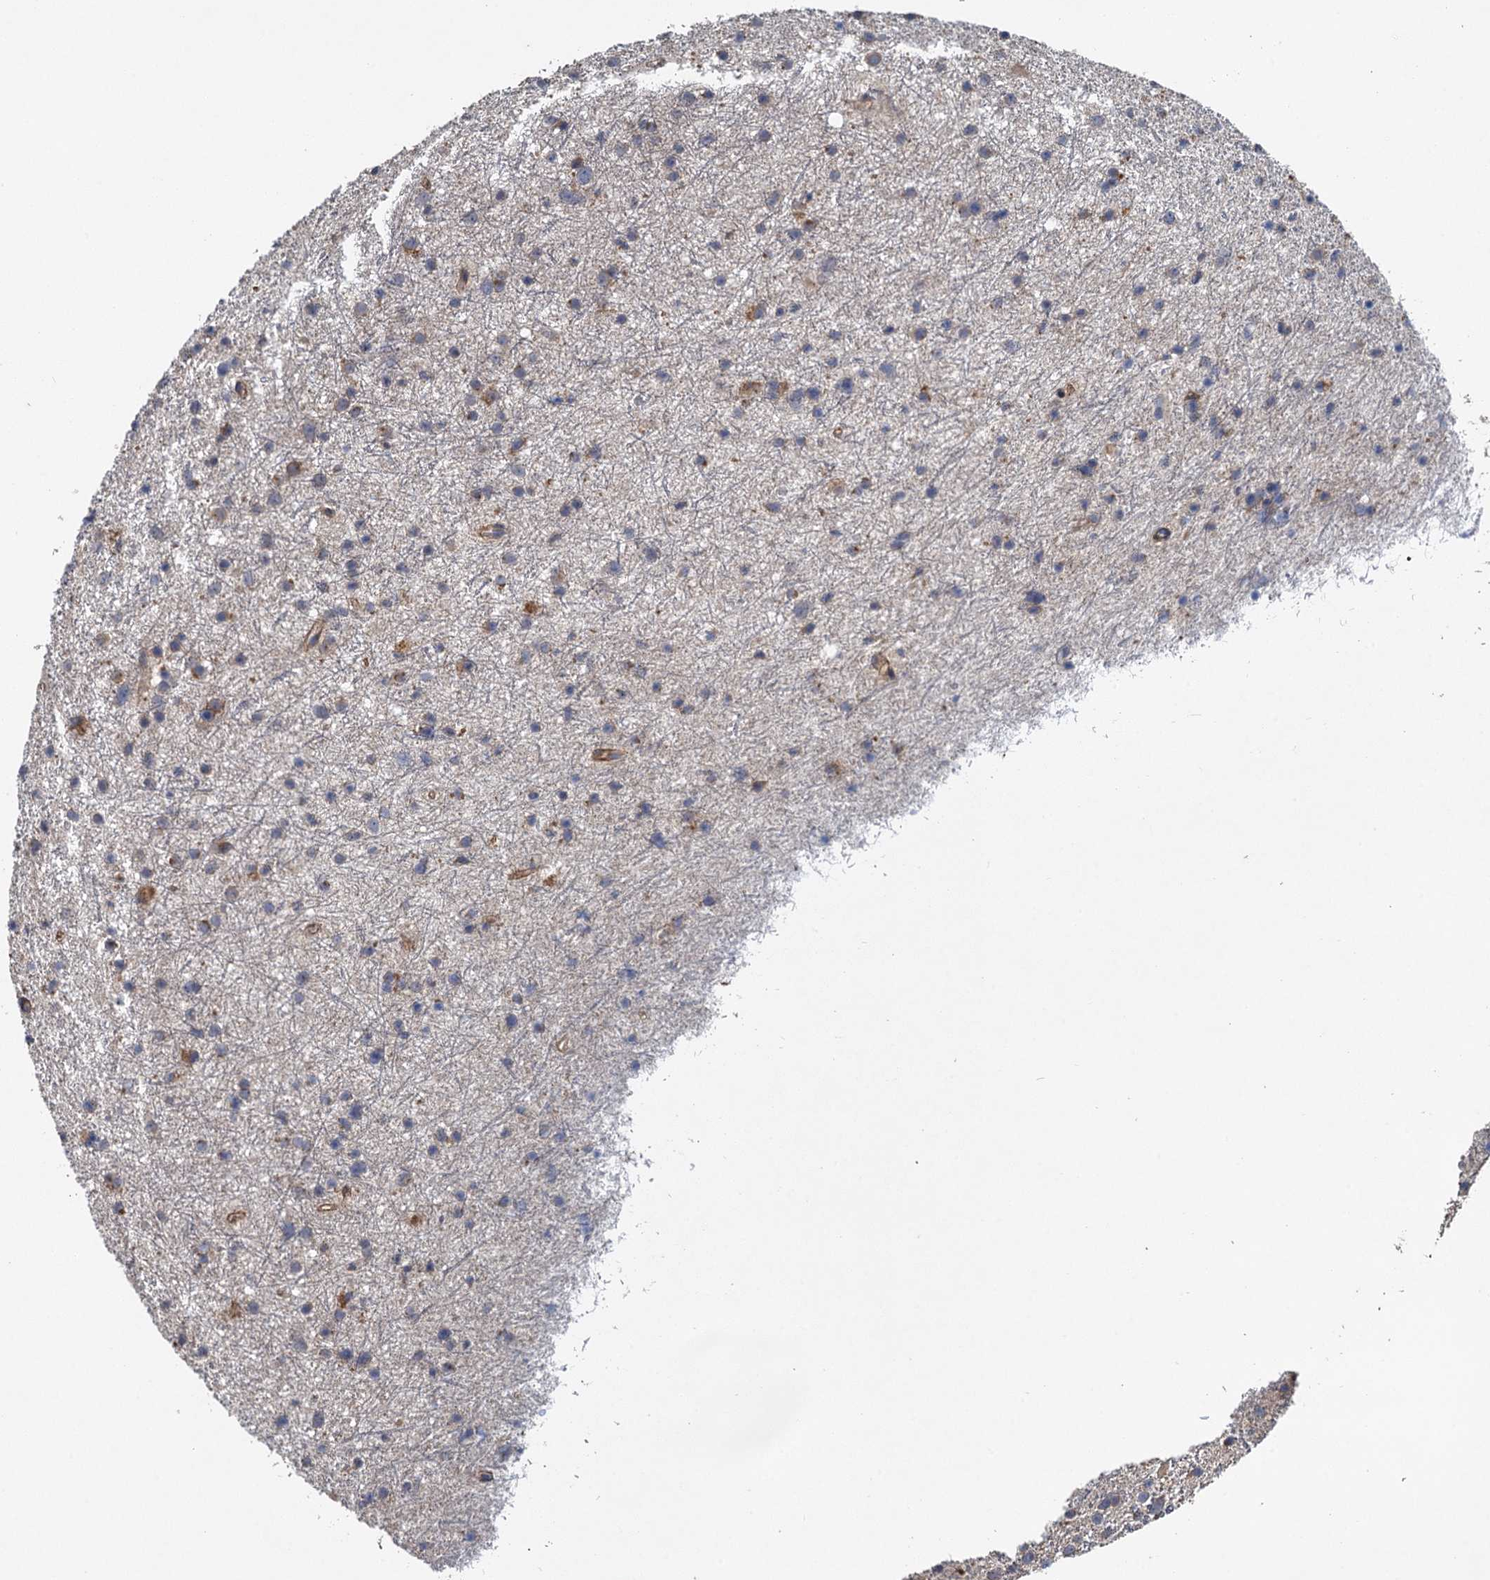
{"staining": {"intensity": "moderate", "quantity": "<25%", "location": "cytoplasmic/membranous"}, "tissue": "glioma", "cell_type": "Tumor cells", "image_type": "cancer", "snomed": [{"axis": "morphology", "description": "Glioma, malignant, Low grade"}, {"axis": "topography", "description": "Cerebral cortex"}], "caption": "IHC staining of glioma, which demonstrates low levels of moderate cytoplasmic/membranous expression in approximately <25% of tumor cells indicating moderate cytoplasmic/membranous protein positivity. The staining was performed using DAB (brown) for protein detection and nuclei were counterstained in hematoxylin (blue).", "gene": "MEAK7", "patient": {"sex": "female", "age": 39}}